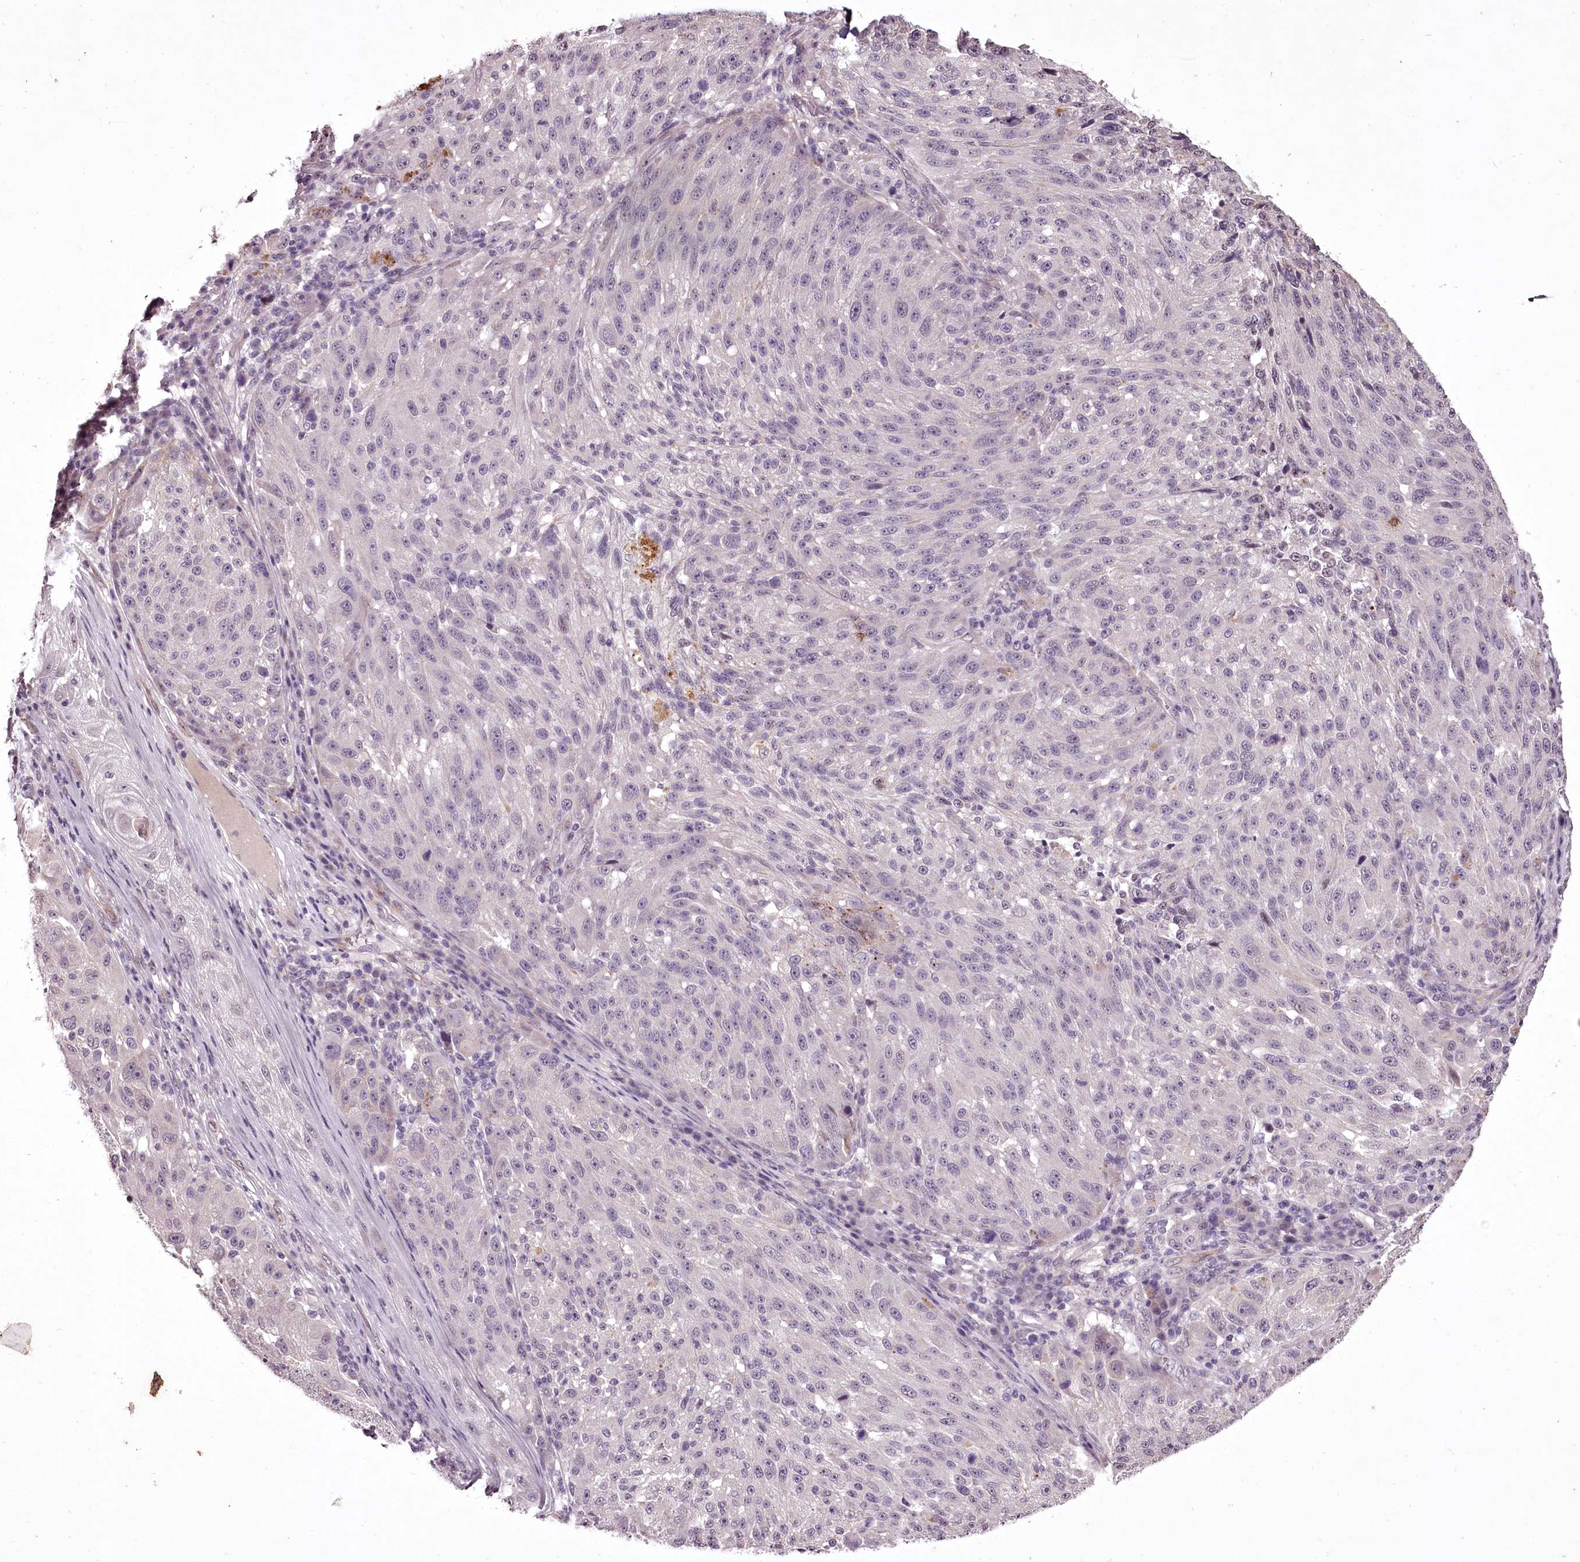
{"staining": {"intensity": "negative", "quantity": "none", "location": "none"}, "tissue": "melanoma", "cell_type": "Tumor cells", "image_type": "cancer", "snomed": [{"axis": "morphology", "description": "Malignant melanoma, NOS"}, {"axis": "topography", "description": "Skin"}], "caption": "Immunohistochemistry (IHC) image of neoplastic tissue: malignant melanoma stained with DAB (3,3'-diaminobenzidine) displays no significant protein positivity in tumor cells. (Brightfield microscopy of DAB (3,3'-diaminobenzidine) immunohistochemistry at high magnification).", "gene": "C1orf56", "patient": {"sex": "male", "age": 53}}